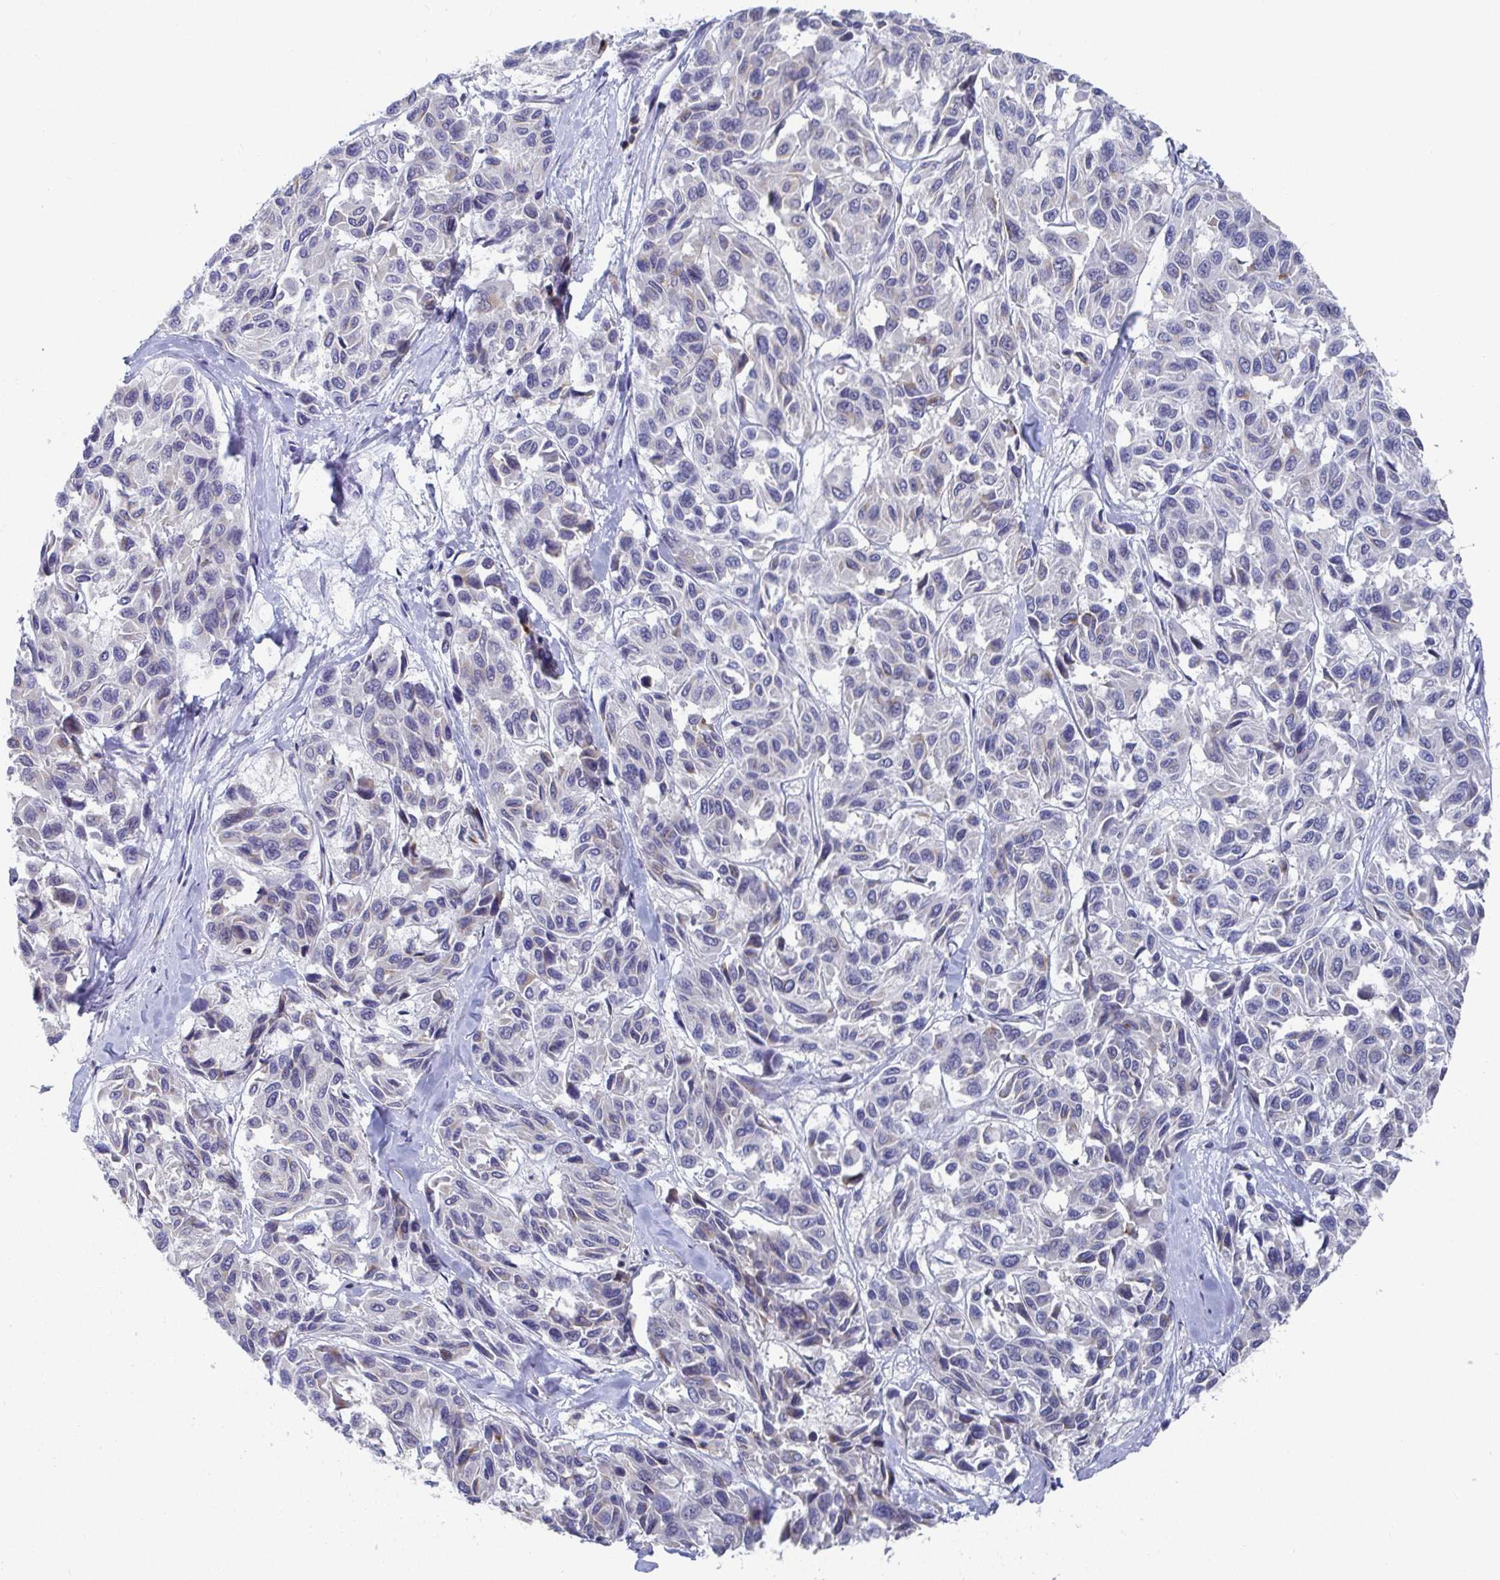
{"staining": {"intensity": "negative", "quantity": "none", "location": "none"}, "tissue": "melanoma", "cell_type": "Tumor cells", "image_type": "cancer", "snomed": [{"axis": "morphology", "description": "Malignant melanoma, NOS"}, {"axis": "topography", "description": "Skin"}], "caption": "A histopathology image of malignant melanoma stained for a protein reveals no brown staining in tumor cells.", "gene": "TAS2R39", "patient": {"sex": "female", "age": 66}}